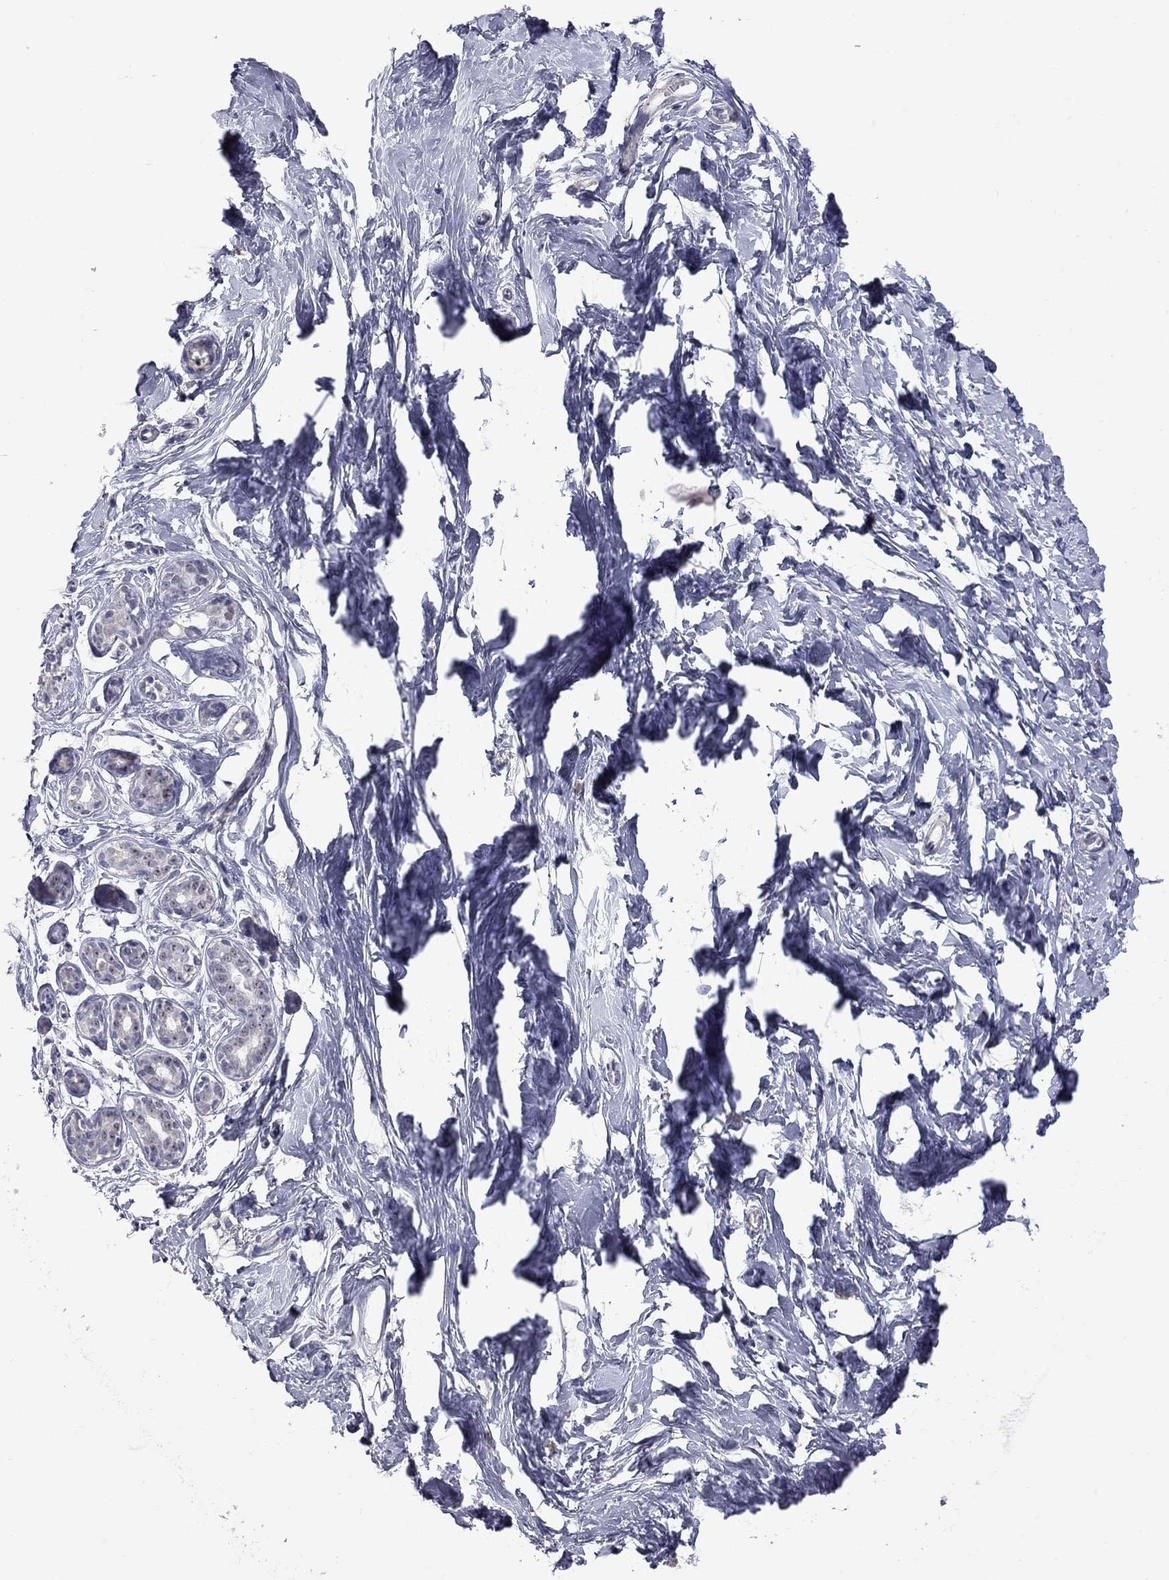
{"staining": {"intensity": "negative", "quantity": "none", "location": "none"}, "tissue": "breast", "cell_type": "Adipocytes", "image_type": "normal", "snomed": [{"axis": "morphology", "description": "Normal tissue, NOS"}, {"axis": "topography", "description": "Breast"}], "caption": "IHC micrograph of benign breast: breast stained with DAB (3,3'-diaminobenzidine) demonstrates no significant protein staining in adipocytes.", "gene": "GSG1L", "patient": {"sex": "female", "age": 37}}